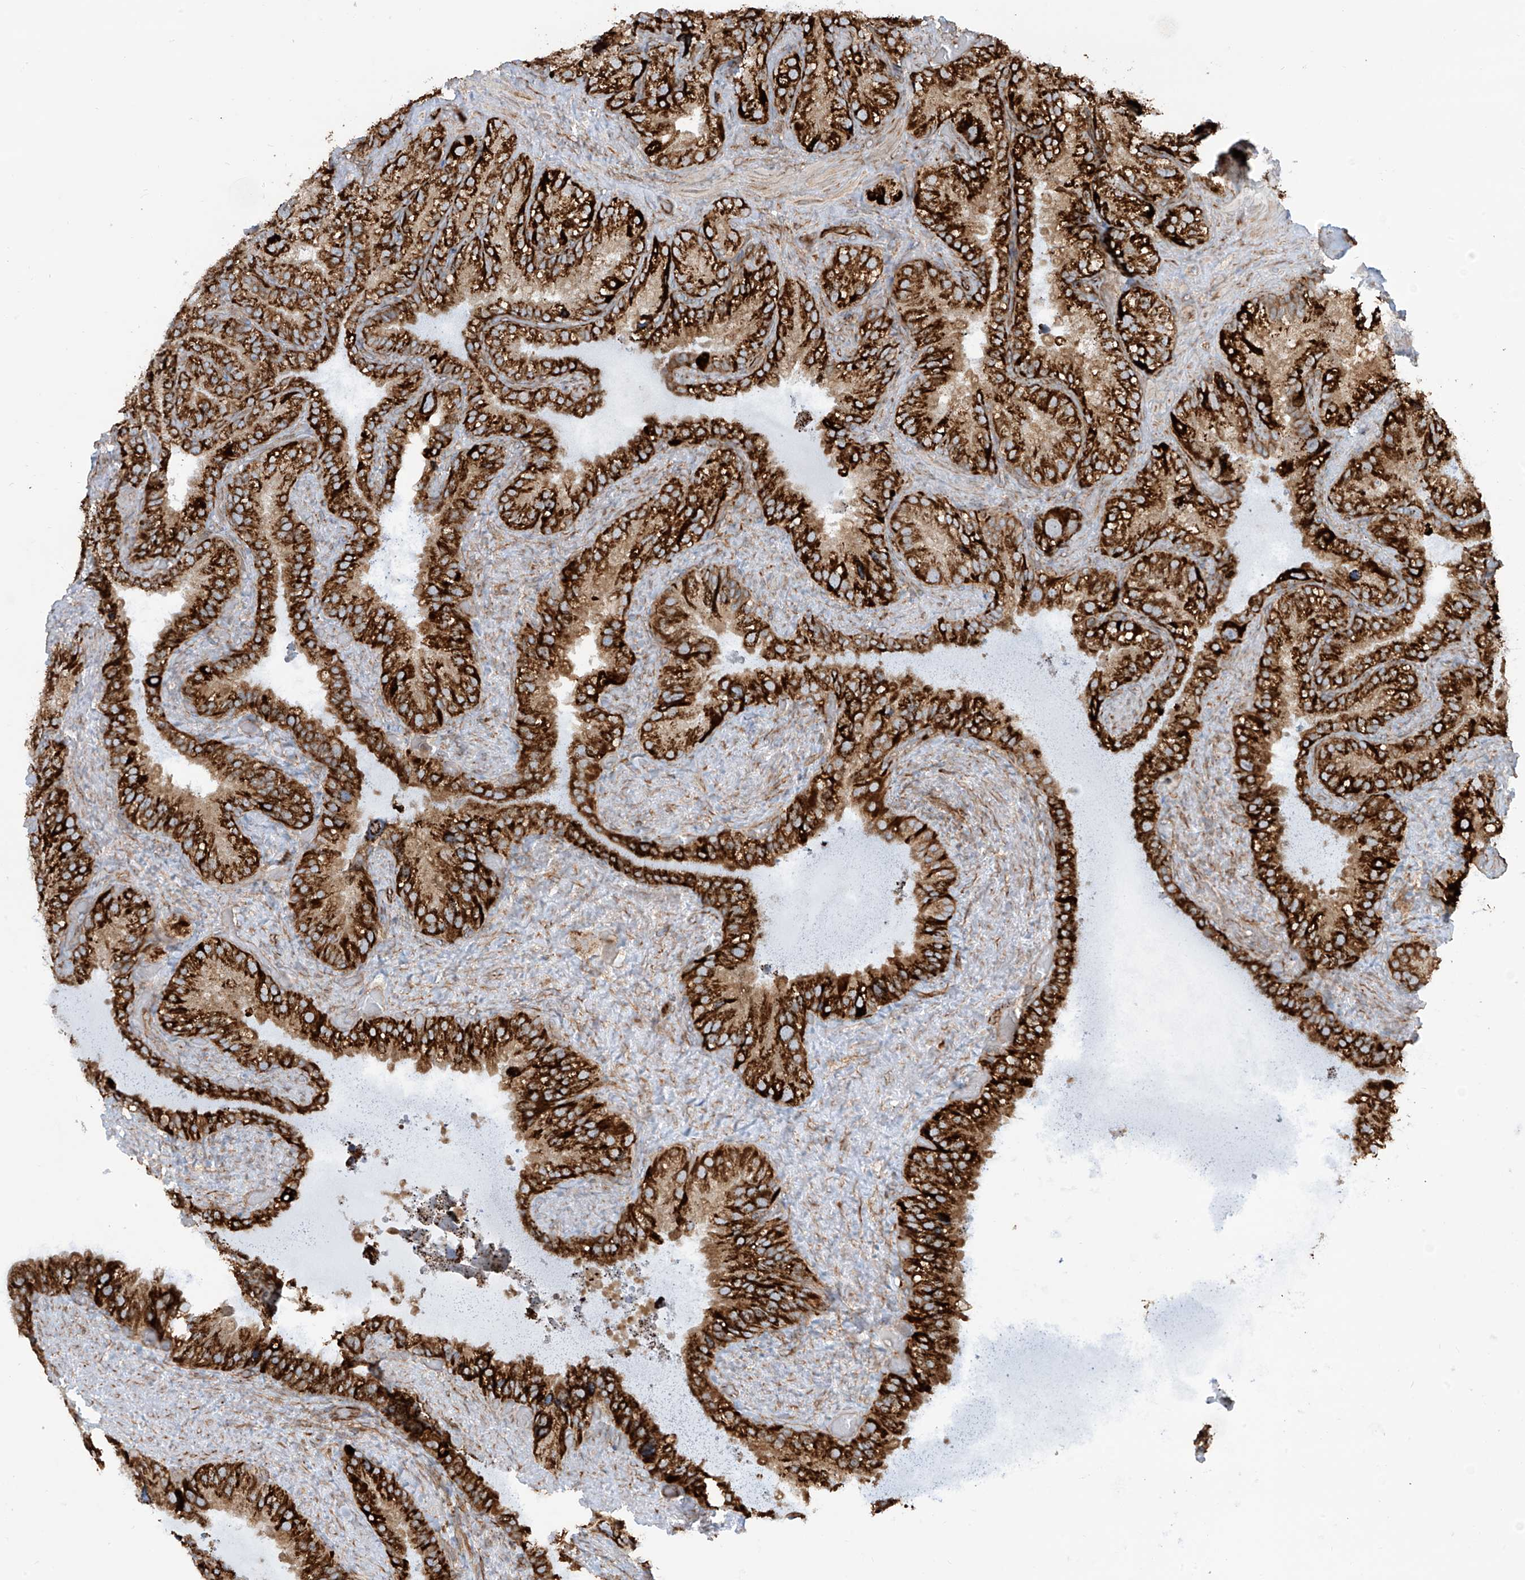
{"staining": {"intensity": "strong", "quantity": ">75%", "location": "cytoplasmic/membranous"}, "tissue": "seminal vesicle", "cell_type": "Glandular cells", "image_type": "normal", "snomed": [{"axis": "morphology", "description": "Normal tissue, NOS"}, {"axis": "topography", "description": "Prostate"}, {"axis": "topography", "description": "Seminal veicle"}], "caption": "A photomicrograph of seminal vesicle stained for a protein displays strong cytoplasmic/membranous brown staining in glandular cells.", "gene": "EIF5B", "patient": {"sex": "male", "age": 68}}